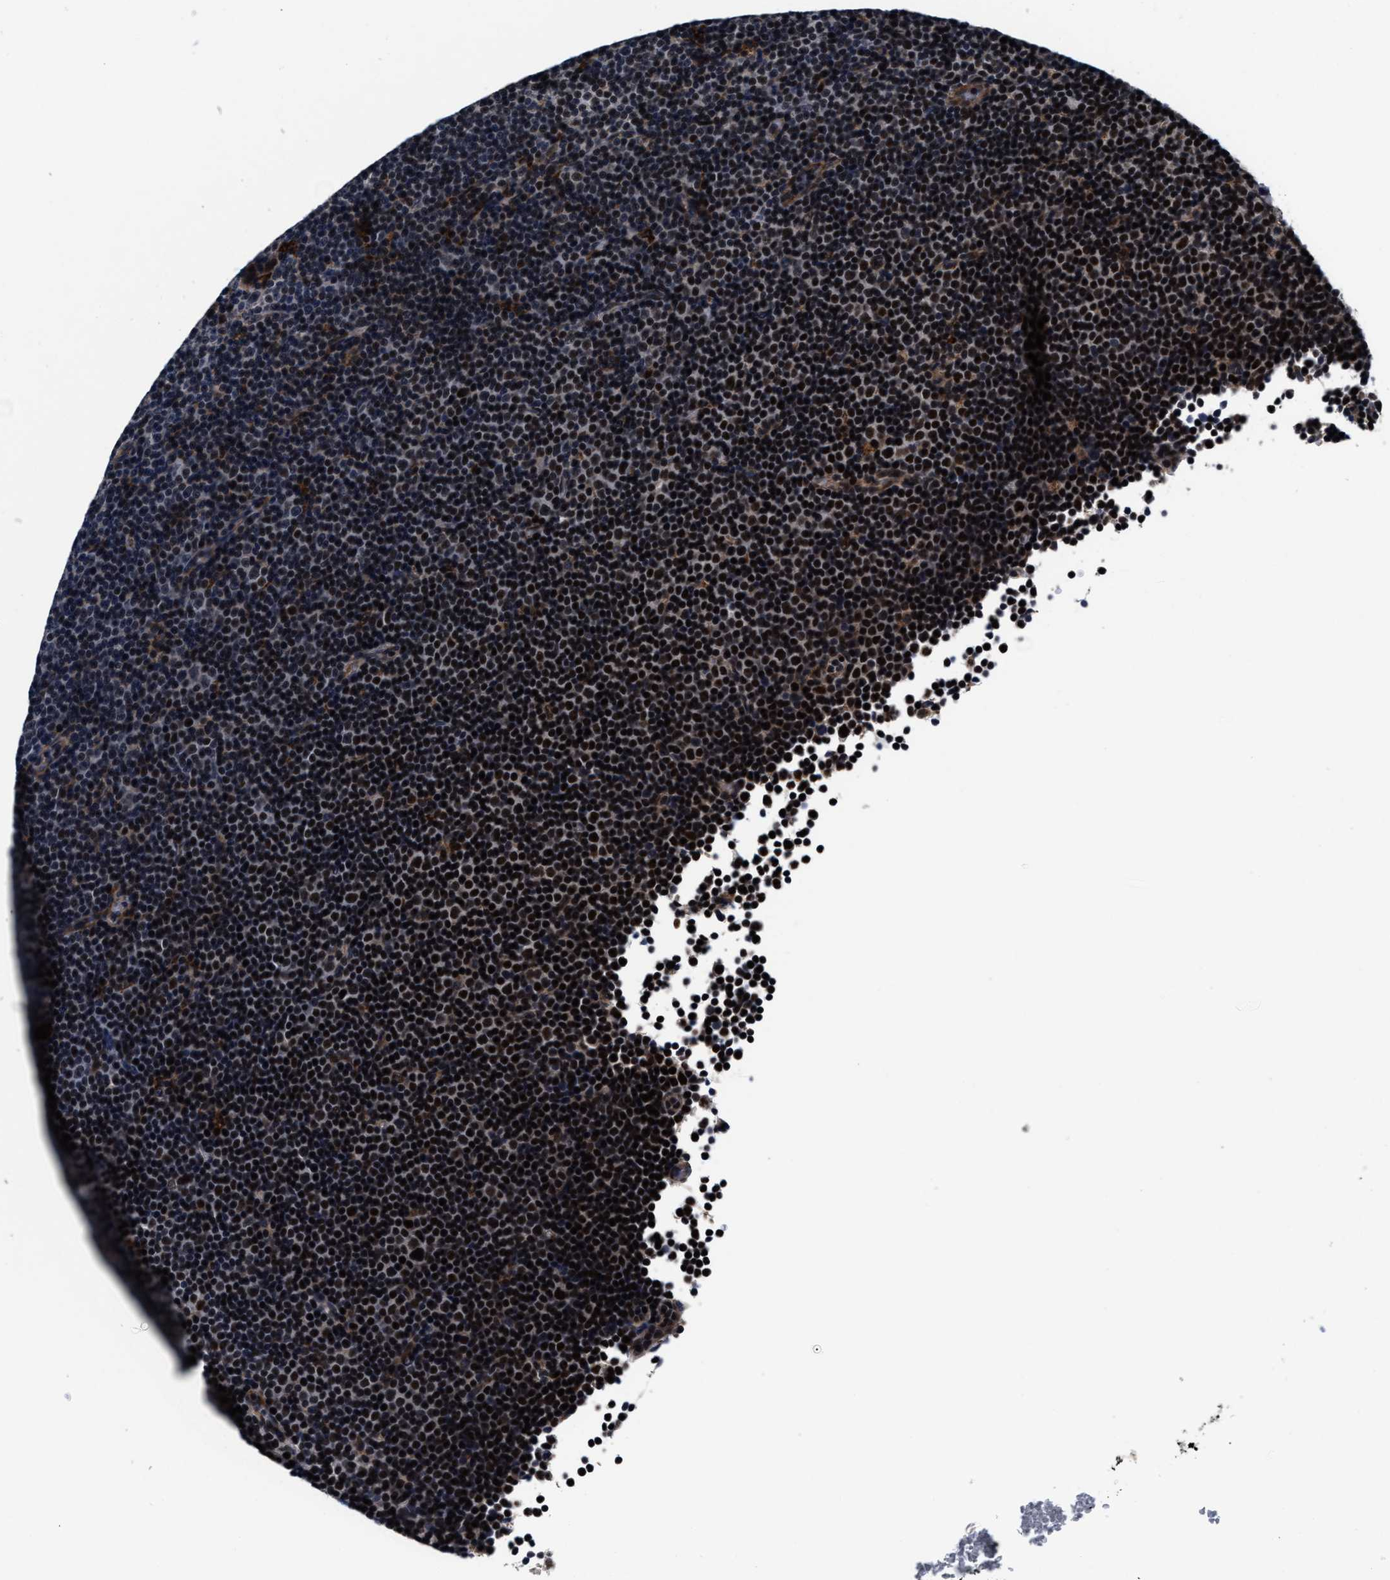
{"staining": {"intensity": "strong", "quantity": "25%-75%", "location": "nuclear"}, "tissue": "lymphoma", "cell_type": "Tumor cells", "image_type": "cancer", "snomed": [{"axis": "morphology", "description": "Malignant lymphoma, non-Hodgkin's type, Low grade"}, {"axis": "topography", "description": "Lymph node"}], "caption": "This histopathology image exhibits immunohistochemistry staining of lymphoma, with high strong nuclear staining in approximately 25%-75% of tumor cells.", "gene": "SLC12A2", "patient": {"sex": "female", "age": 67}}